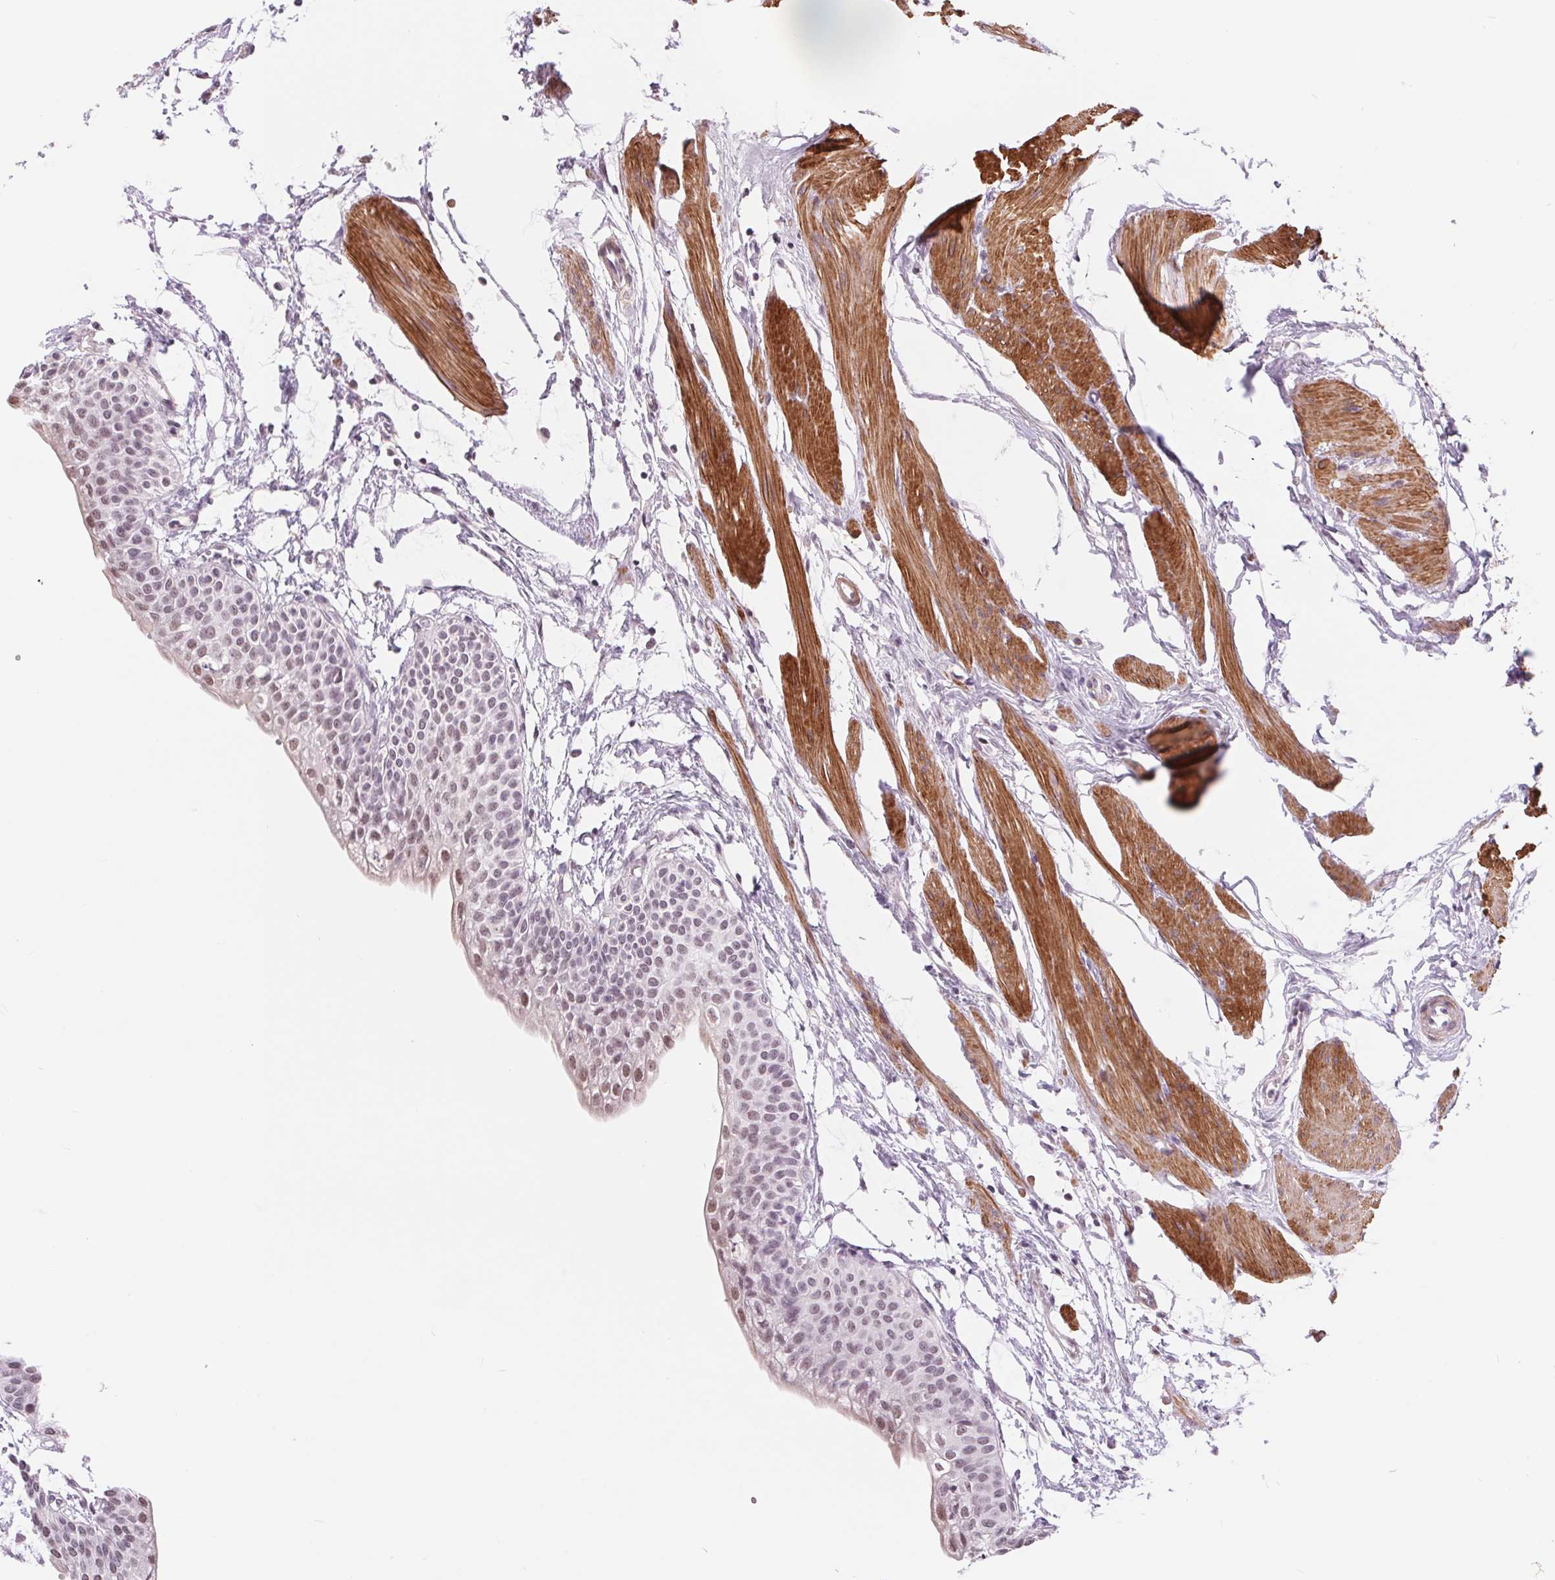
{"staining": {"intensity": "moderate", "quantity": "25%-75%", "location": "nuclear"}, "tissue": "urinary bladder", "cell_type": "Urothelial cells", "image_type": "normal", "snomed": [{"axis": "morphology", "description": "Normal tissue, NOS"}, {"axis": "topography", "description": "Urinary bladder"}, {"axis": "topography", "description": "Peripheral nerve tissue"}], "caption": "A brown stain labels moderate nuclear positivity of a protein in urothelial cells of benign human urinary bladder.", "gene": "BCAT1", "patient": {"sex": "male", "age": 55}}